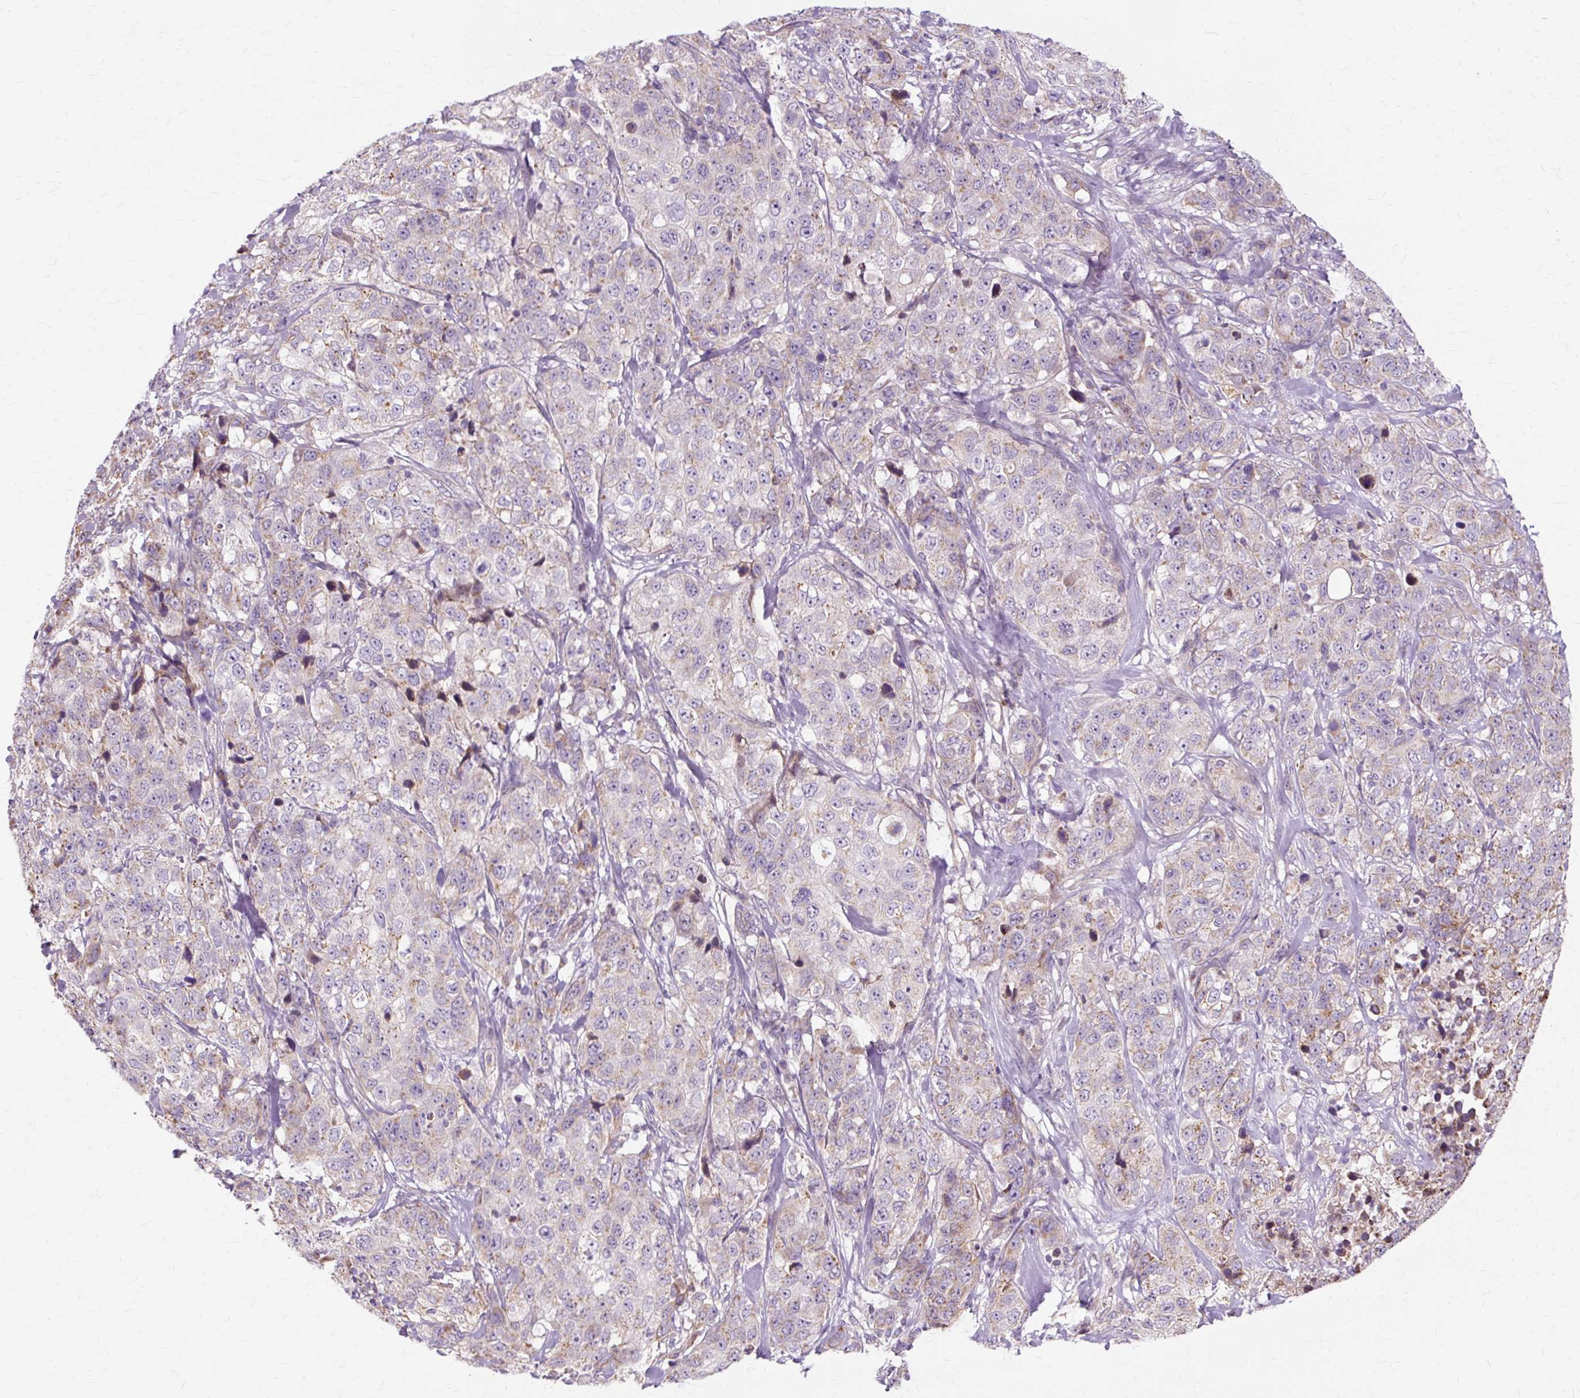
{"staining": {"intensity": "weak", "quantity": "<25%", "location": "cytoplasmic/membranous"}, "tissue": "stomach cancer", "cell_type": "Tumor cells", "image_type": "cancer", "snomed": [{"axis": "morphology", "description": "Adenocarcinoma, NOS"}, {"axis": "topography", "description": "Stomach"}], "caption": "The photomicrograph shows no staining of tumor cells in stomach cancer (adenocarcinoma). (DAB IHC with hematoxylin counter stain).", "gene": "PDZD2", "patient": {"sex": "male", "age": 48}}